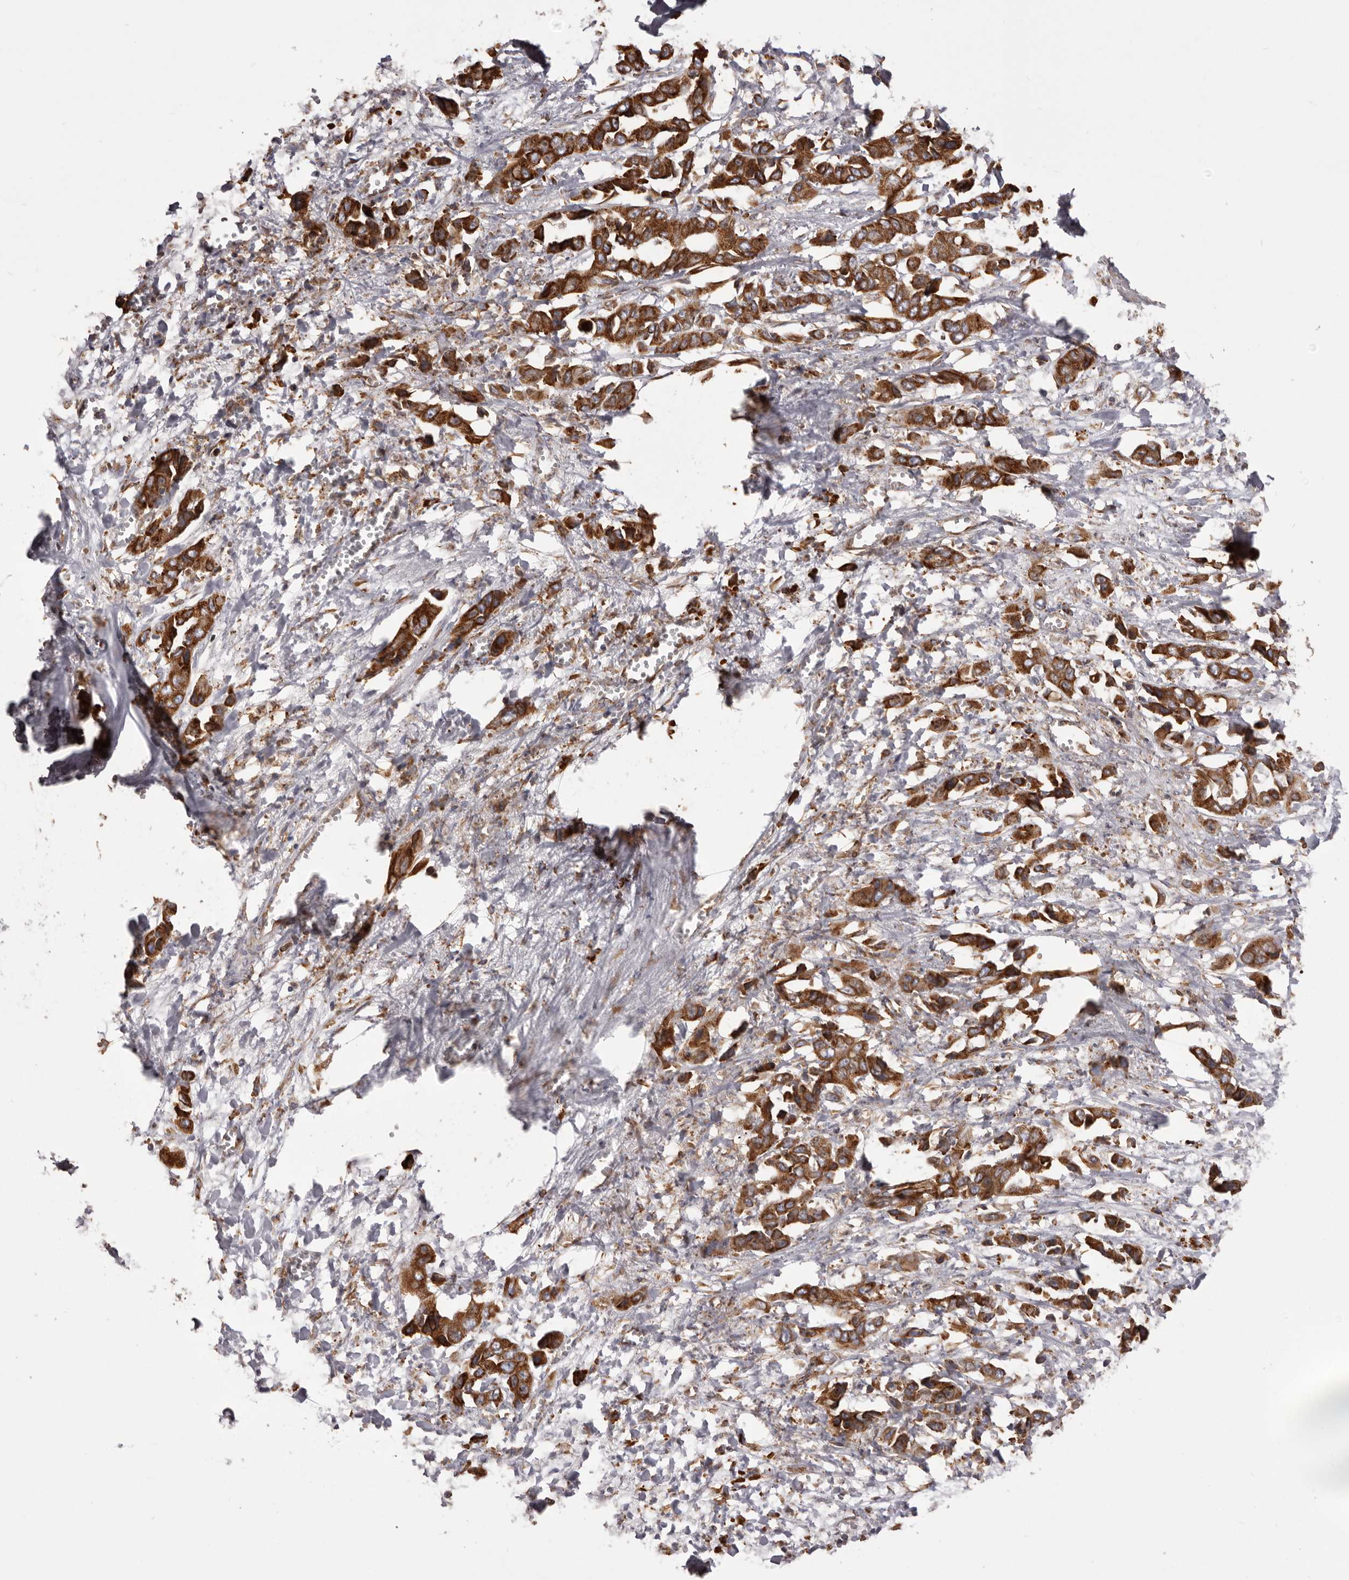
{"staining": {"intensity": "strong", "quantity": ">75%", "location": "cytoplasmic/membranous"}, "tissue": "liver cancer", "cell_type": "Tumor cells", "image_type": "cancer", "snomed": [{"axis": "morphology", "description": "Cholangiocarcinoma"}, {"axis": "topography", "description": "Liver"}], "caption": "IHC histopathology image of neoplastic tissue: liver cholangiocarcinoma stained using IHC demonstrates high levels of strong protein expression localized specifically in the cytoplasmic/membranous of tumor cells, appearing as a cytoplasmic/membranous brown color.", "gene": "QRSL1", "patient": {"sex": "female", "age": 52}}